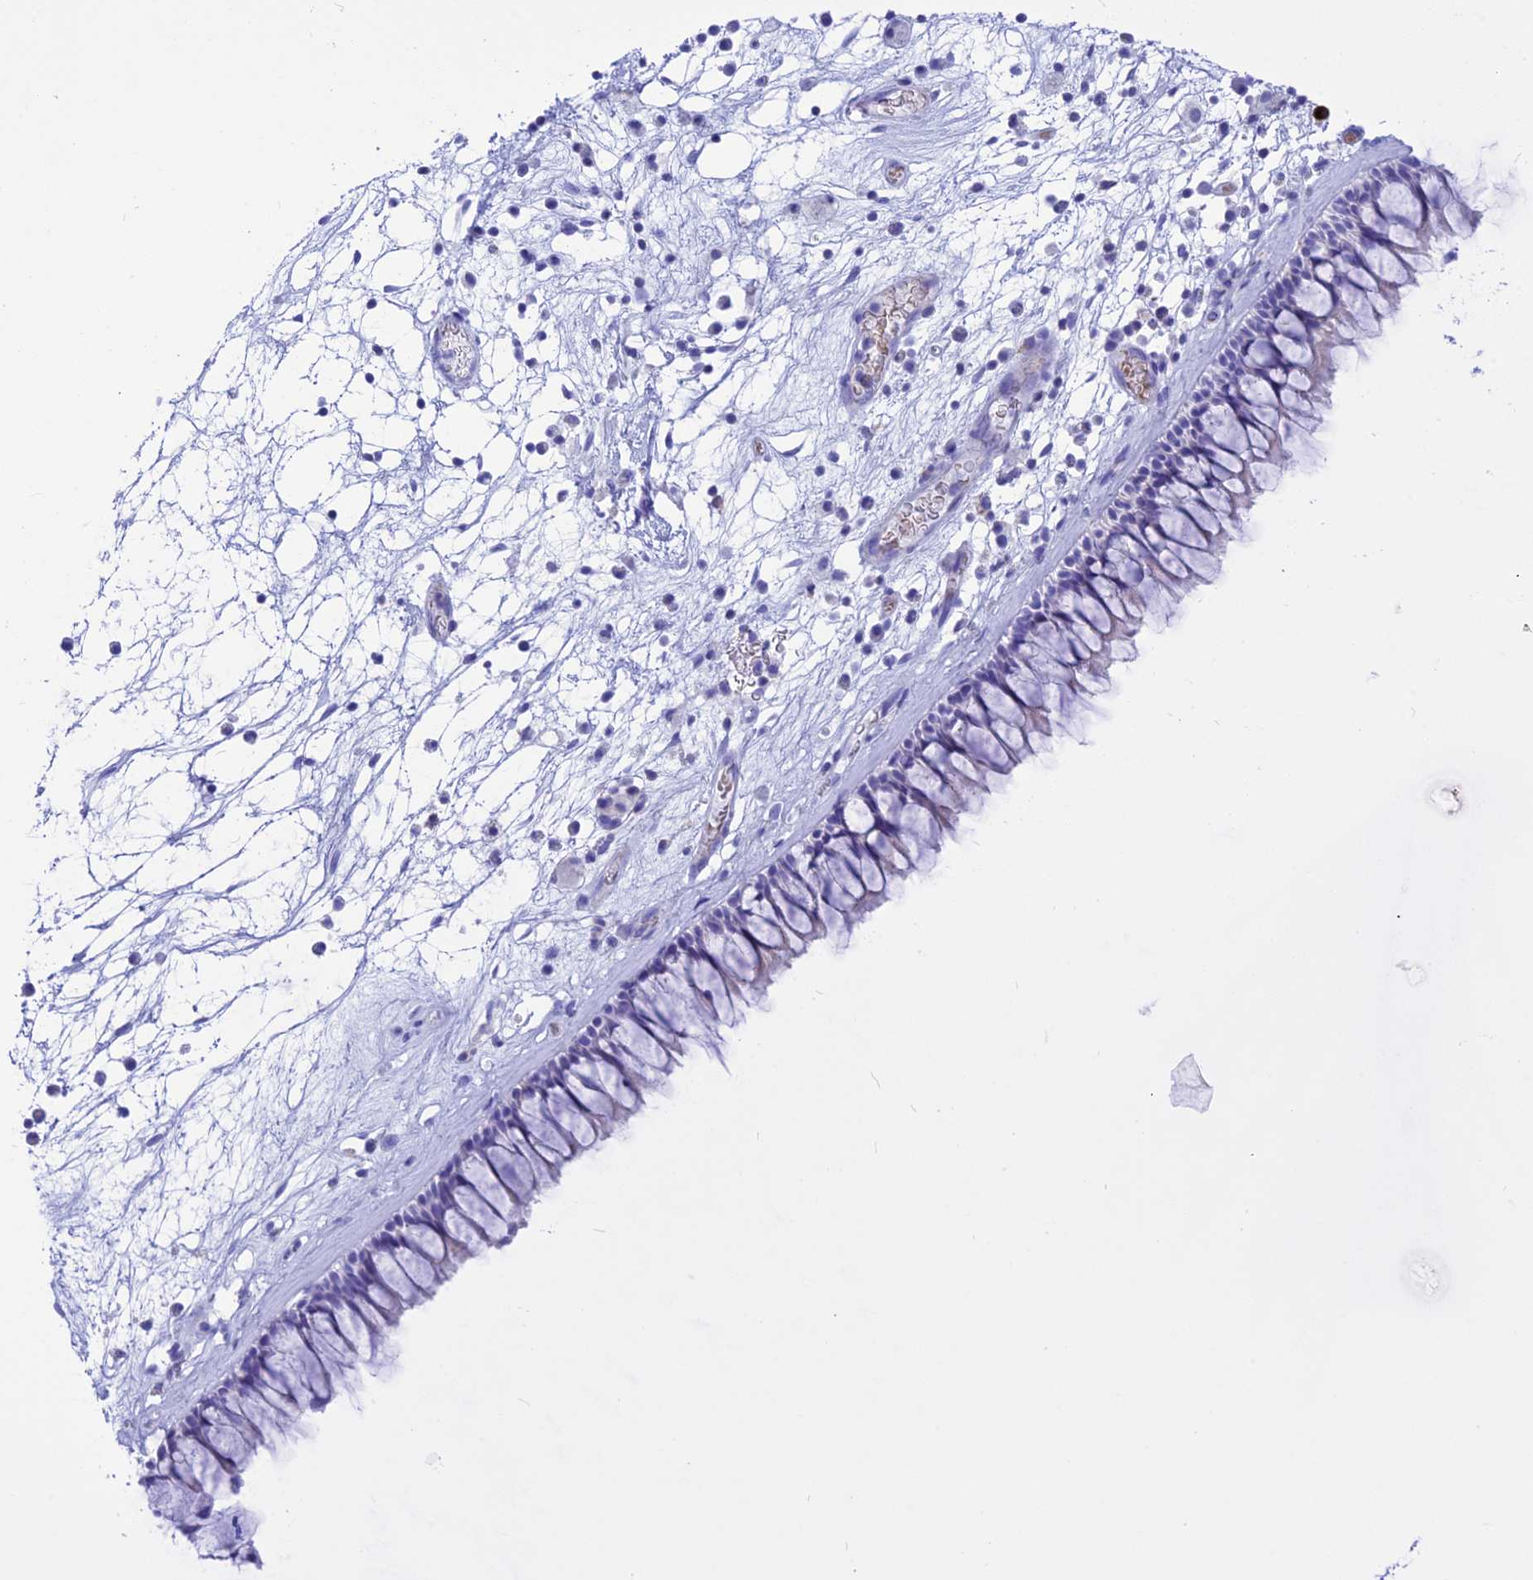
{"staining": {"intensity": "negative", "quantity": "none", "location": "none"}, "tissue": "nasopharynx", "cell_type": "Respiratory epithelial cells", "image_type": "normal", "snomed": [{"axis": "morphology", "description": "Normal tissue, NOS"}, {"axis": "morphology", "description": "Inflammation, NOS"}, {"axis": "morphology", "description": "Malignant melanoma, Metastatic site"}, {"axis": "topography", "description": "Nasopharynx"}], "caption": "This photomicrograph is of benign nasopharynx stained with immunohistochemistry (IHC) to label a protein in brown with the nuclei are counter-stained blue. There is no staining in respiratory epithelial cells. Brightfield microscopy of immunohistochemistry (IHC) stained with DAB (3,3'-diaminobenzidine) (brown) and hematoxylin (blue), captured at high magnification.", "gene": "GLYATL1B", "patient": {"sex": "male", "age": 70}}